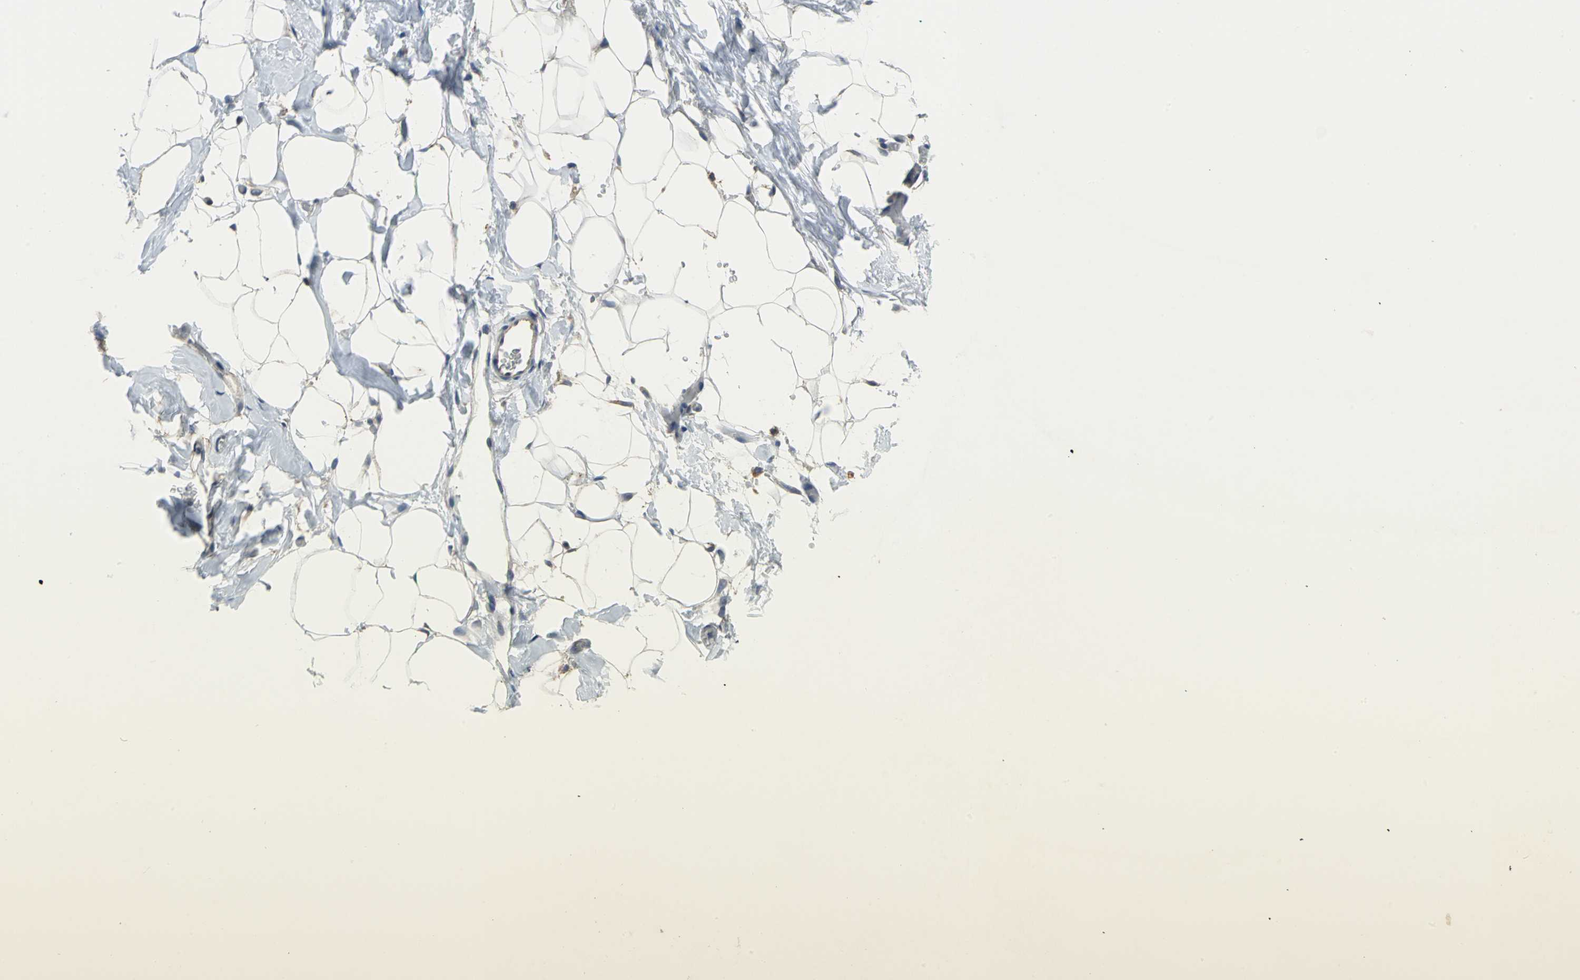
{"staining": {"intensity": "weak", "quantity": ">75%", "location": "cytoplasmic/membranous"}, "tissue": "adipose tissue", "cell_type": "Adipocytes", "image_type": "normal", "snomed": [{"axis": "morphology", "description": "Normal tissue, NOS"}, {"axis": "topography", "description": "Breast"}, {"axis": "topography", "description": "Soft tissue"}], "caption": "This photomicrograph demonstrates benign adipose tissue stained with immunohistochemistry to label a protein in brown. The cytoplasmic/membranous of adipocytes show weak positivity for the protein. Nuclei are counter-stained blue.", "gene": "DIAPH2", "patient": {"sex": "female", "age": 25}}